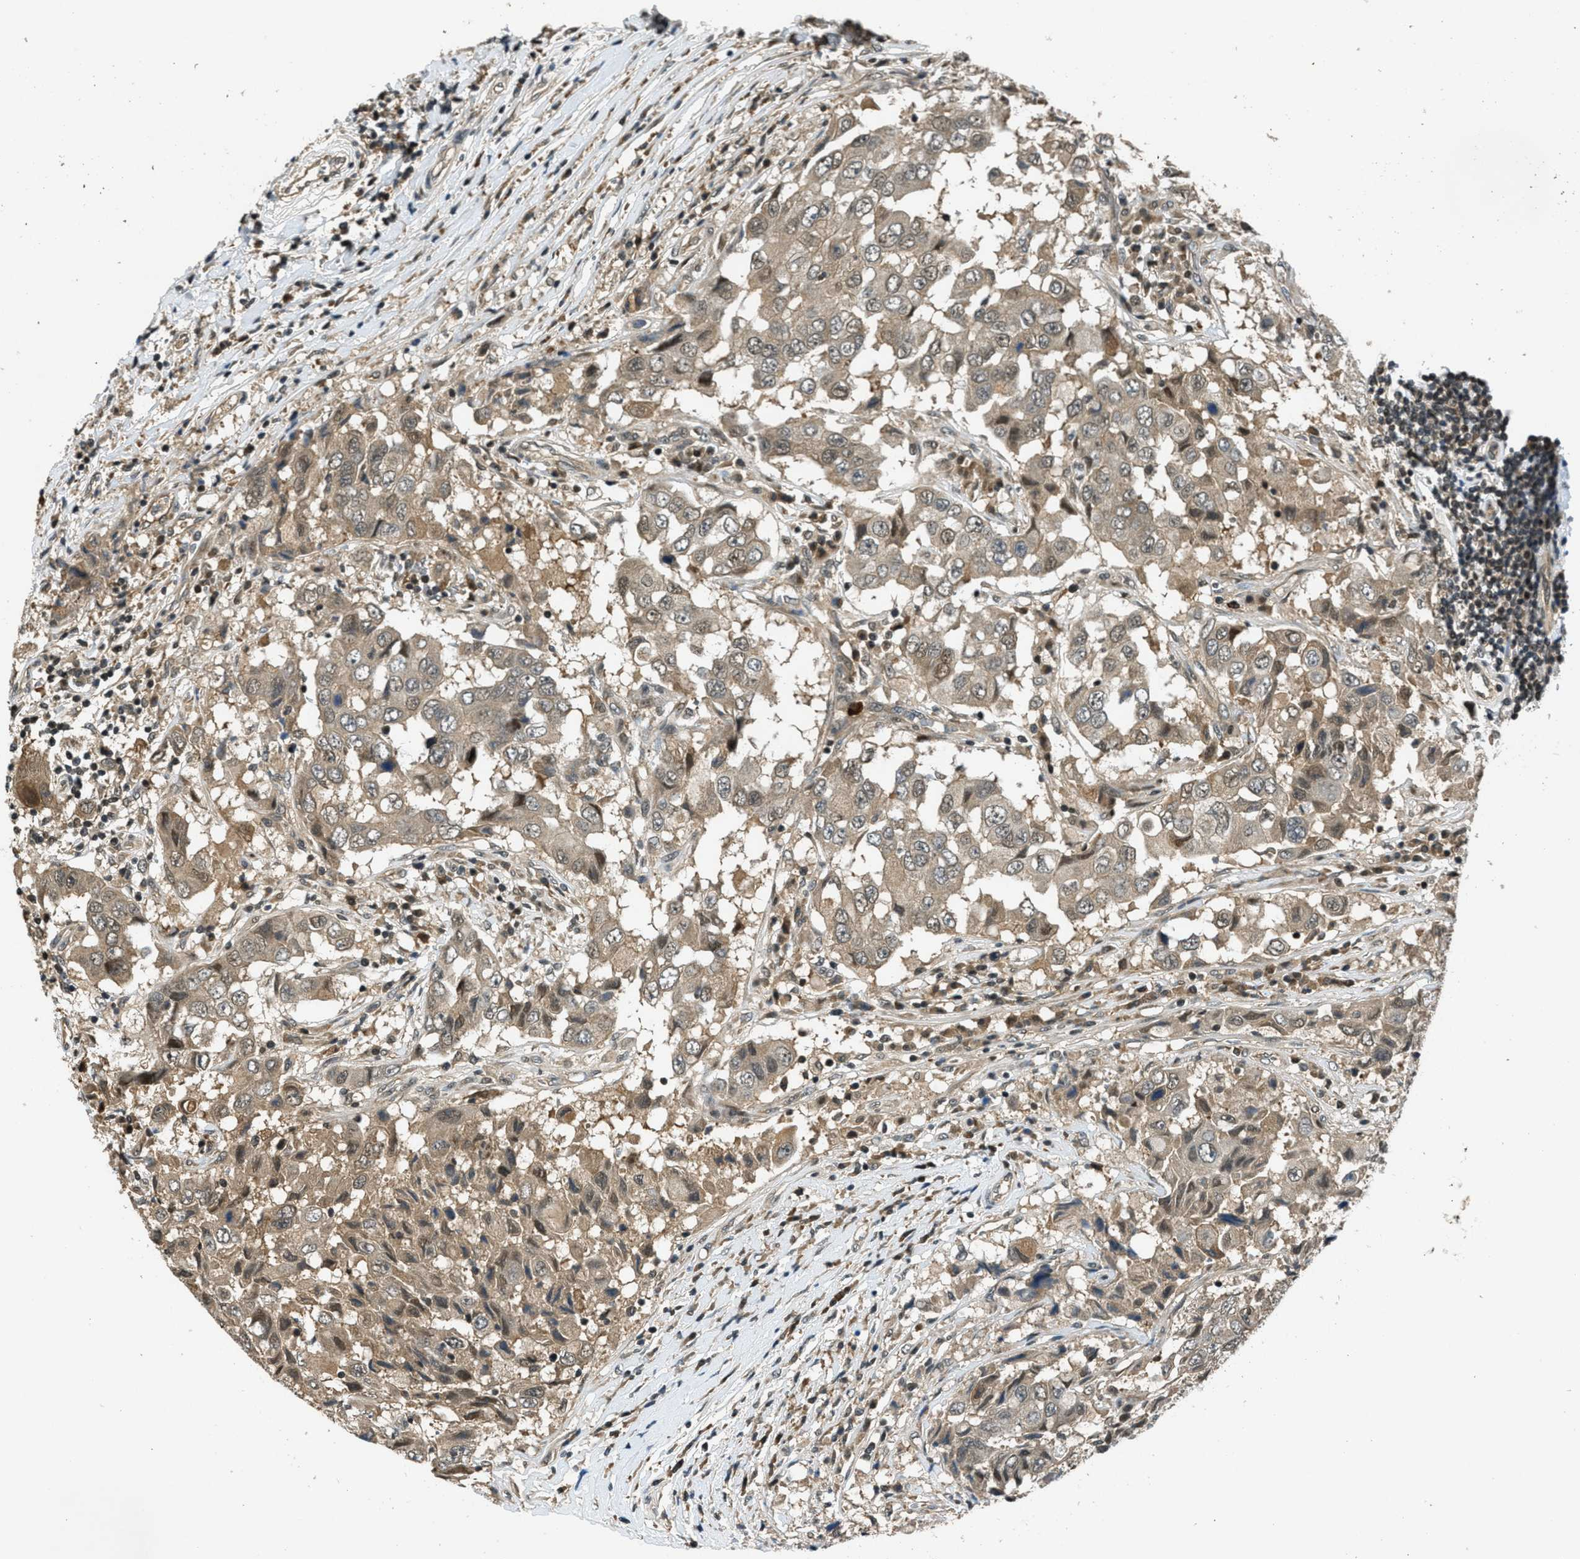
{"staining": {"intensity": "weak", "quantity": ">75%", "location": "cytoplasmic/membranous"}, "tissue": "breast cancer", "cell_type": "Tumor cells", "image_type": "cancer", "snomed": [{"axis": "morphology", "description": "Duct carcinoma"}, {"axis": "topography", "description": "Breast"}], "caption": "Protein expression analysis of breast cancer exhibits weak cytoplasmic/membranous staining in approximately >75% of tumor cells.", "gene": "DUSP6", "patient": {"sex": "female", "age": 27}}